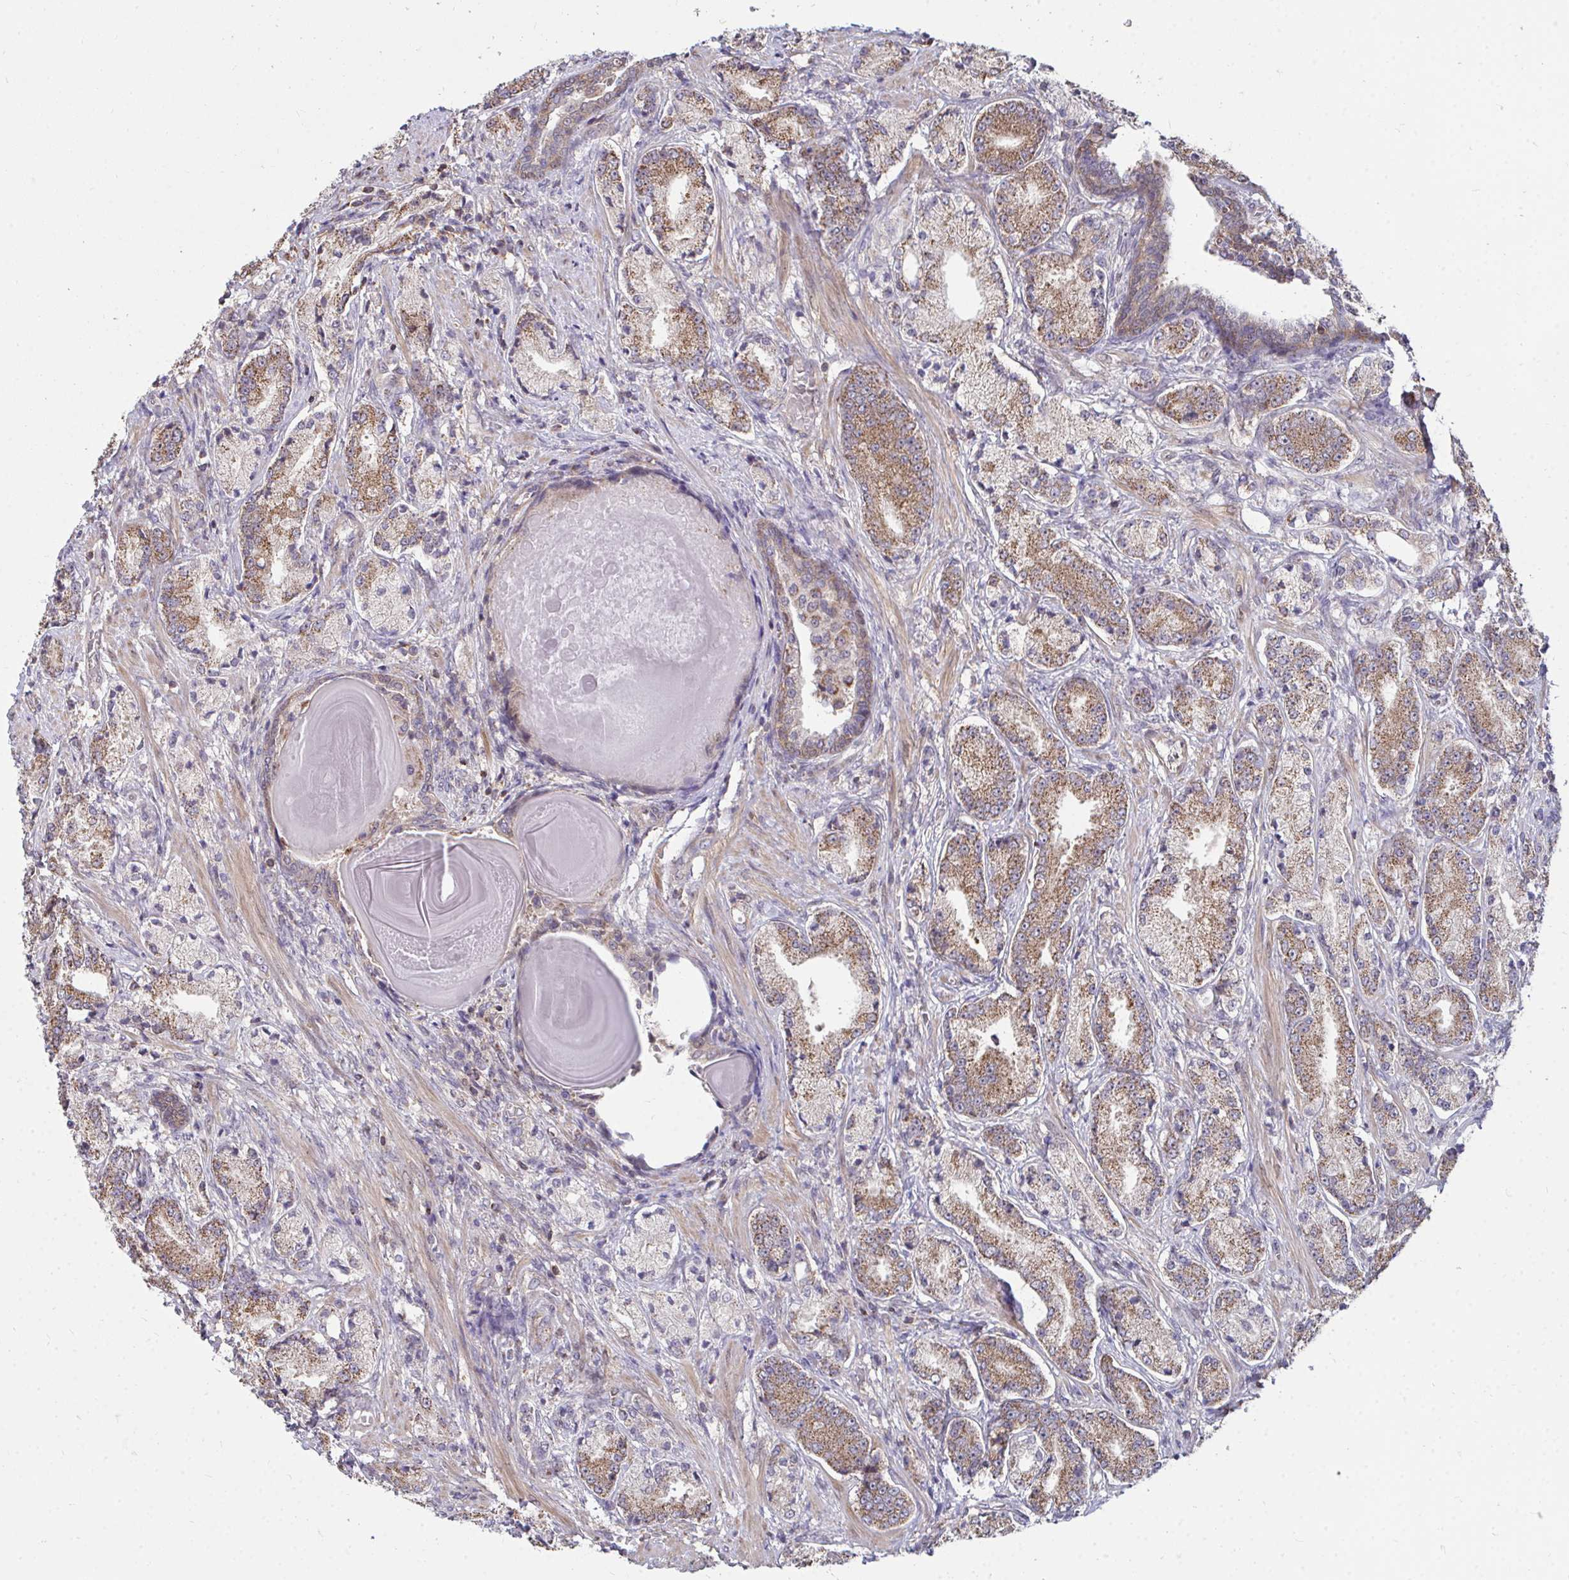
{"staining": {"intensity": "moderate", "quantity": ">75%", "location": "cytoplasmic/membranous"}, "tissue": "prostate cancer", "cell_type": "Tumor cells", "image_type": "cancer", "snomed": [{"axis": "morphology", "description": "Adenocarcinoma, High grade"}, {"axis": "topography", "description": "Prostate and seminal vesicle, NOS"}], "caption": "Immunohistochemistry (DAB) staining of prostate adenocarcinoma (high-grade) displays moderate cytoplasmic/membranous protein expression in about >75% of tumor cells. (brown staining indicates protein expression, while blue staining denotes nuclei).", "gene": "DNAJA2", "patient": {"sex": "male", "age": 61}}